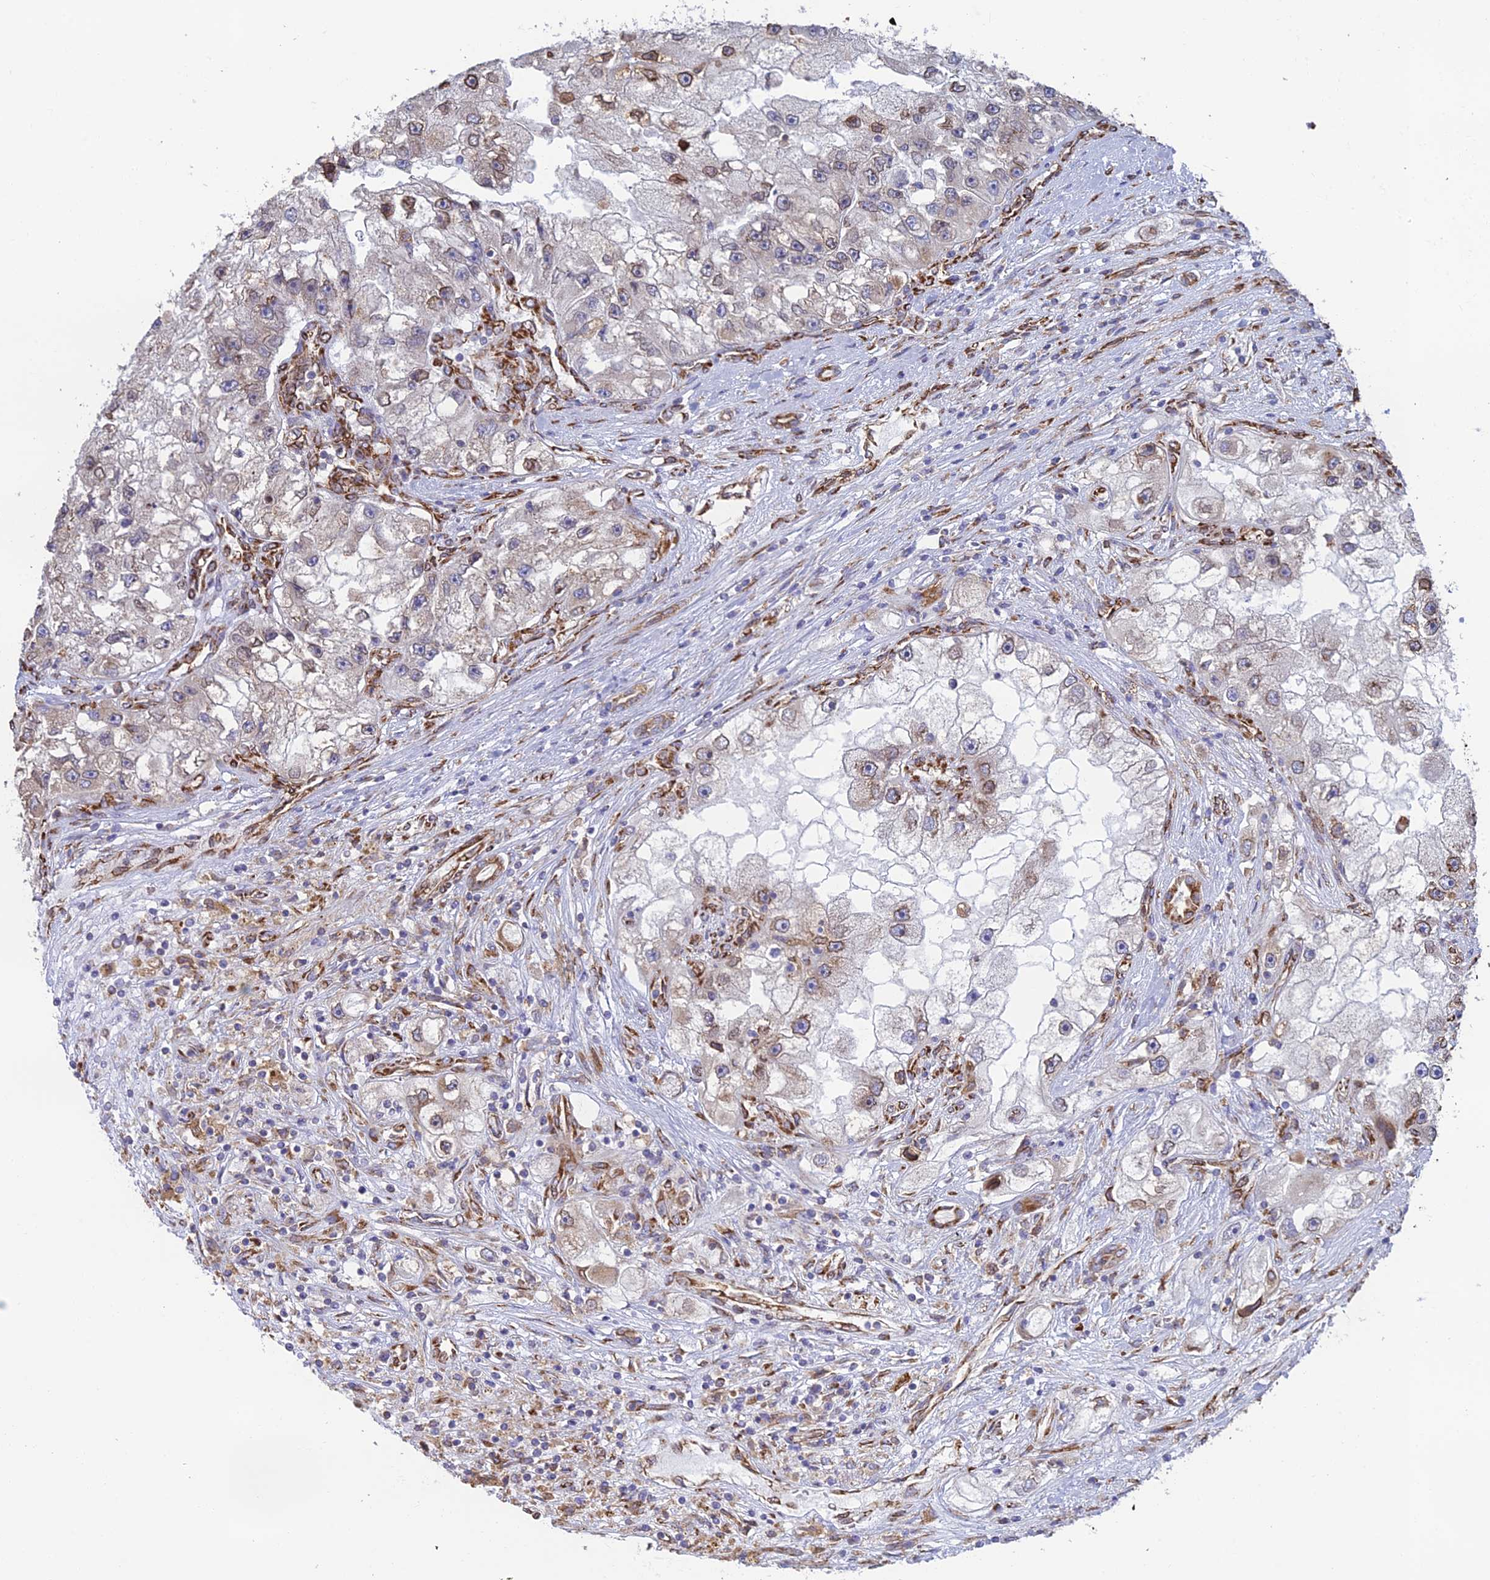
{"staining": {"intensity": "moderate", "quantity": "<25%", "location": "cytoplasmic/membranous,nuclear"}, "tissue": "renal cancer", "cell_type": "Tumor cells", "image_type": "cancer", "snomed": [{"axis": "morphology", "description": "Adenocarcinoma, NOS"}, {"axis": "topography", "description": "Kidney"}], "caption": "IHC staining of renal cancer, which demonstrates low levels of moderate cytoplasmic/membranous and nuclear staining in approximately <25% of tumor cells indicating moderate cytoplasmic/membranous and nuclear protein expression. The staining was performed using DAB (brown) for protein detection and nuclei were counterstained in hematoxylin (blue).", "gene": "CCDC69", "patient": {"sex": "male", "age": 63}}